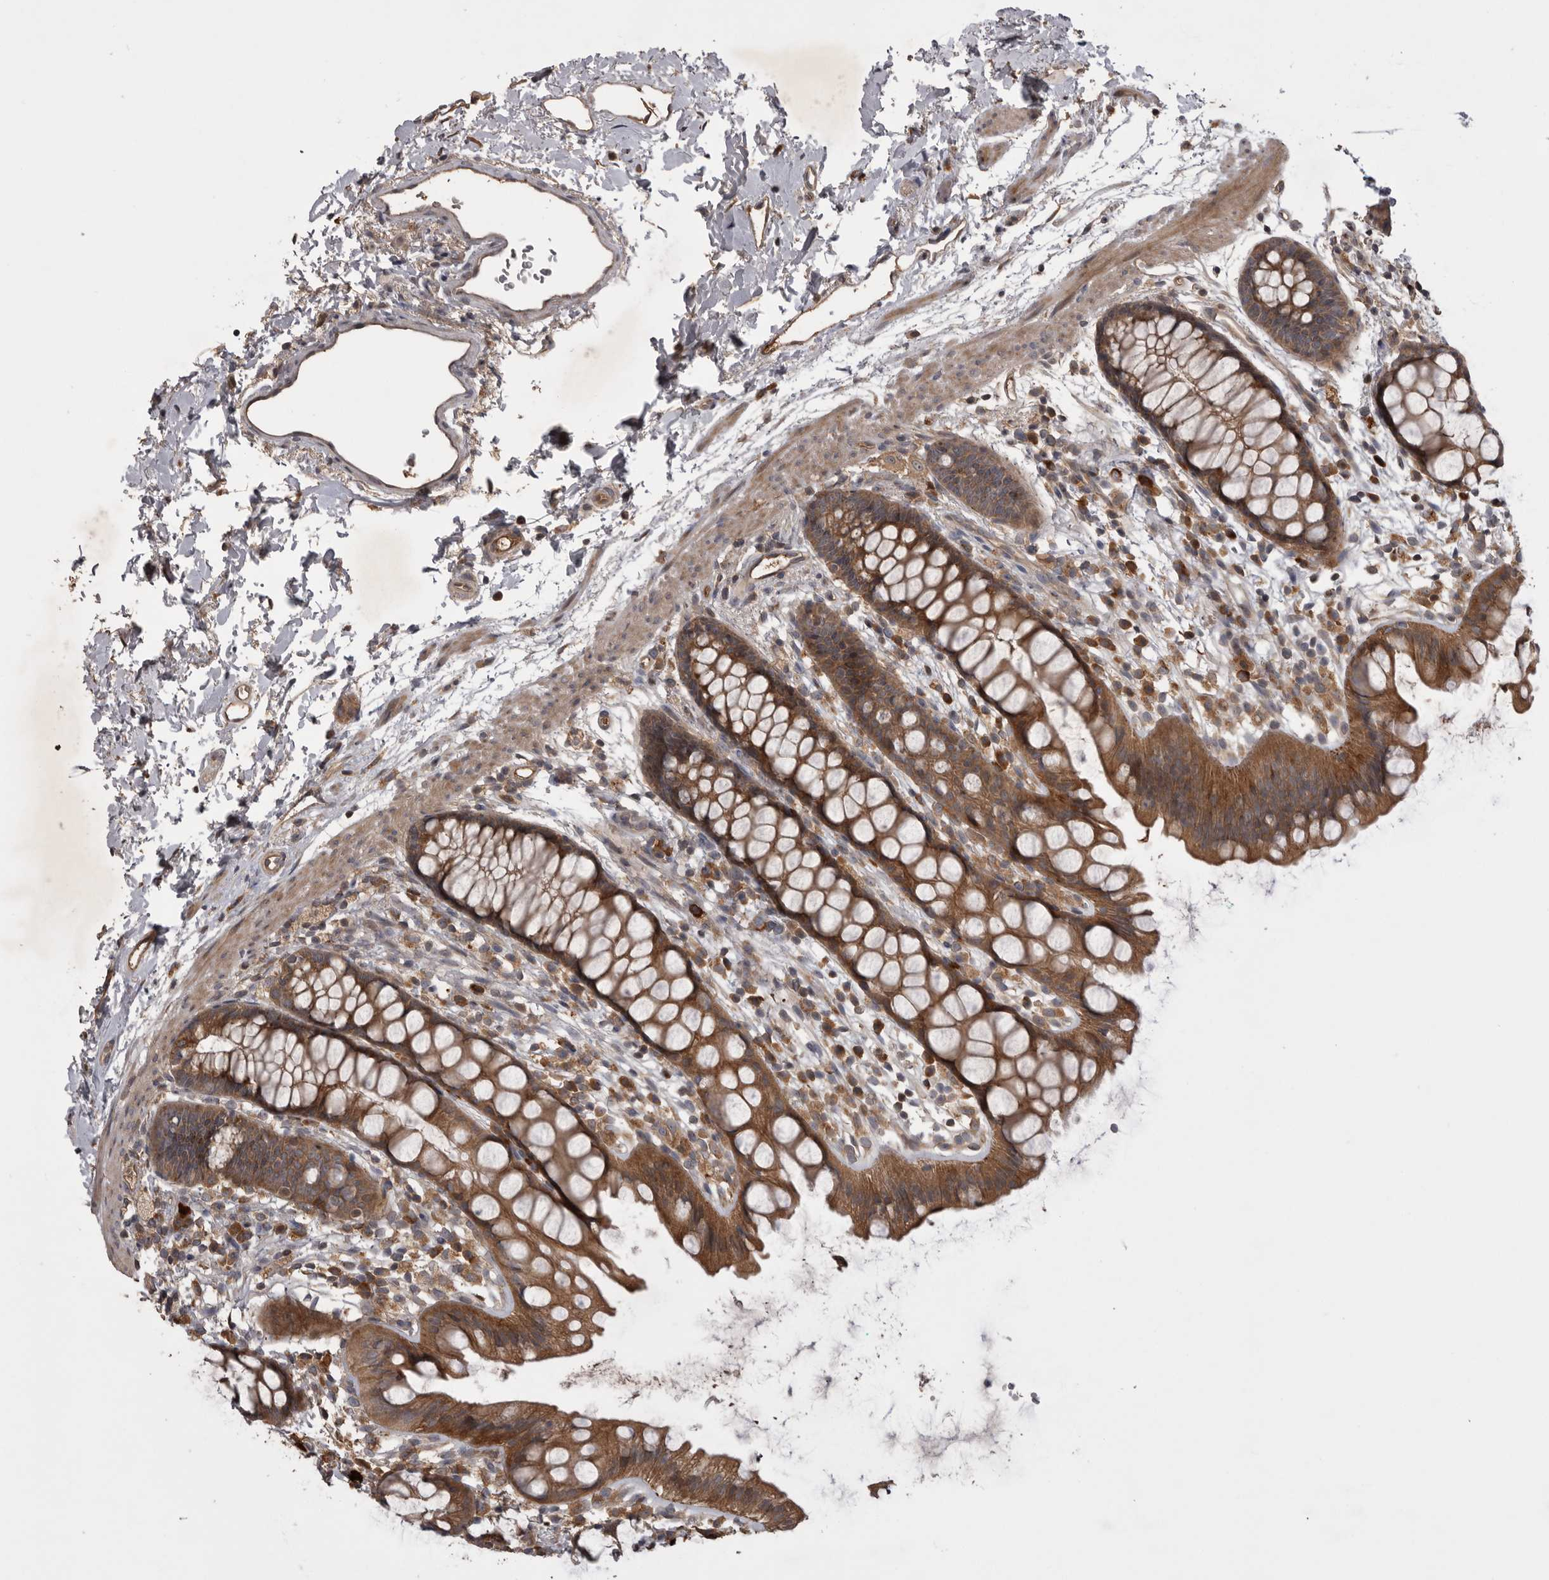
{"staining": {"intensity": "strong", "quantity": ">75%", "location": "cytoplasmic/membranous"}, "tissue": "rectum", "cell_type": "Glandular cells", "image_type": "normal", "snomed": [{"axis": "morphology", "description": "Normal tissue, NOS"}, {"axis": "topography", "description": "Rectum"}], "caption": "Protein expression analysis of unremarkable rectum exhibits strong cytoplasmic/membranous staining in approximately >75% of glandular cells.", "gene": "RAB3GAP2", "patient": {"sex": "female", "age": 65}}